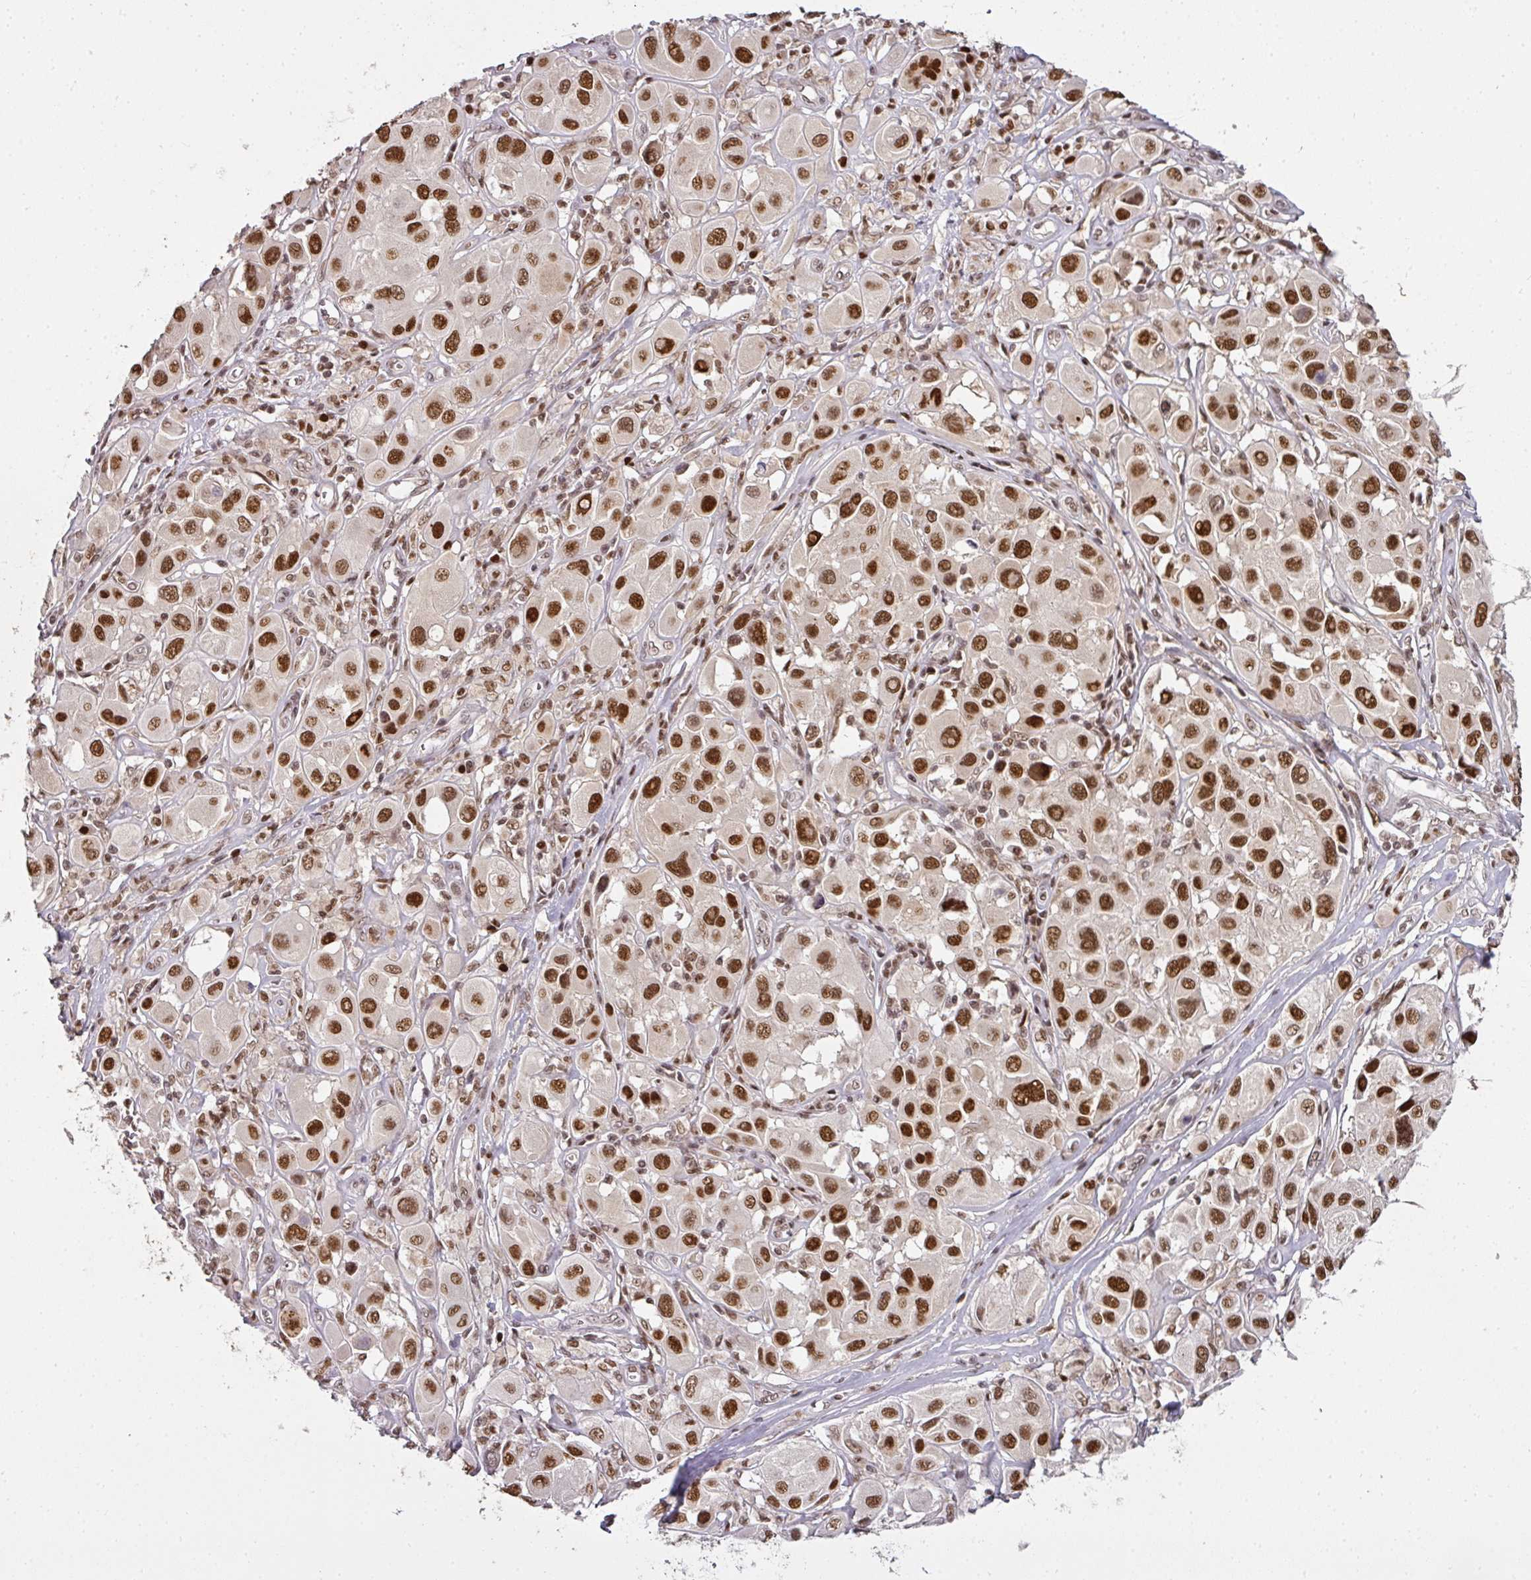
{"staining": {"intensity": "strong", "quantity": ">75%", "location": "nuclear"}, "tissue": "melanoma", "cell_type": "Tumor cells", "image_type": "cancer", "snomed": [{"axis": "morphology", "description": "Malignant melanoma, Metastatic site"}, {"axis": "topography", "description": "Skin"}], "caption": "Protein staining of malignant melanoma (metastatic site) tissue shows strong nuclear staining in approximately >75% of tumor cells.", "gene": "GPRIN2", "patient": {"sex": "male", "age": 41}}